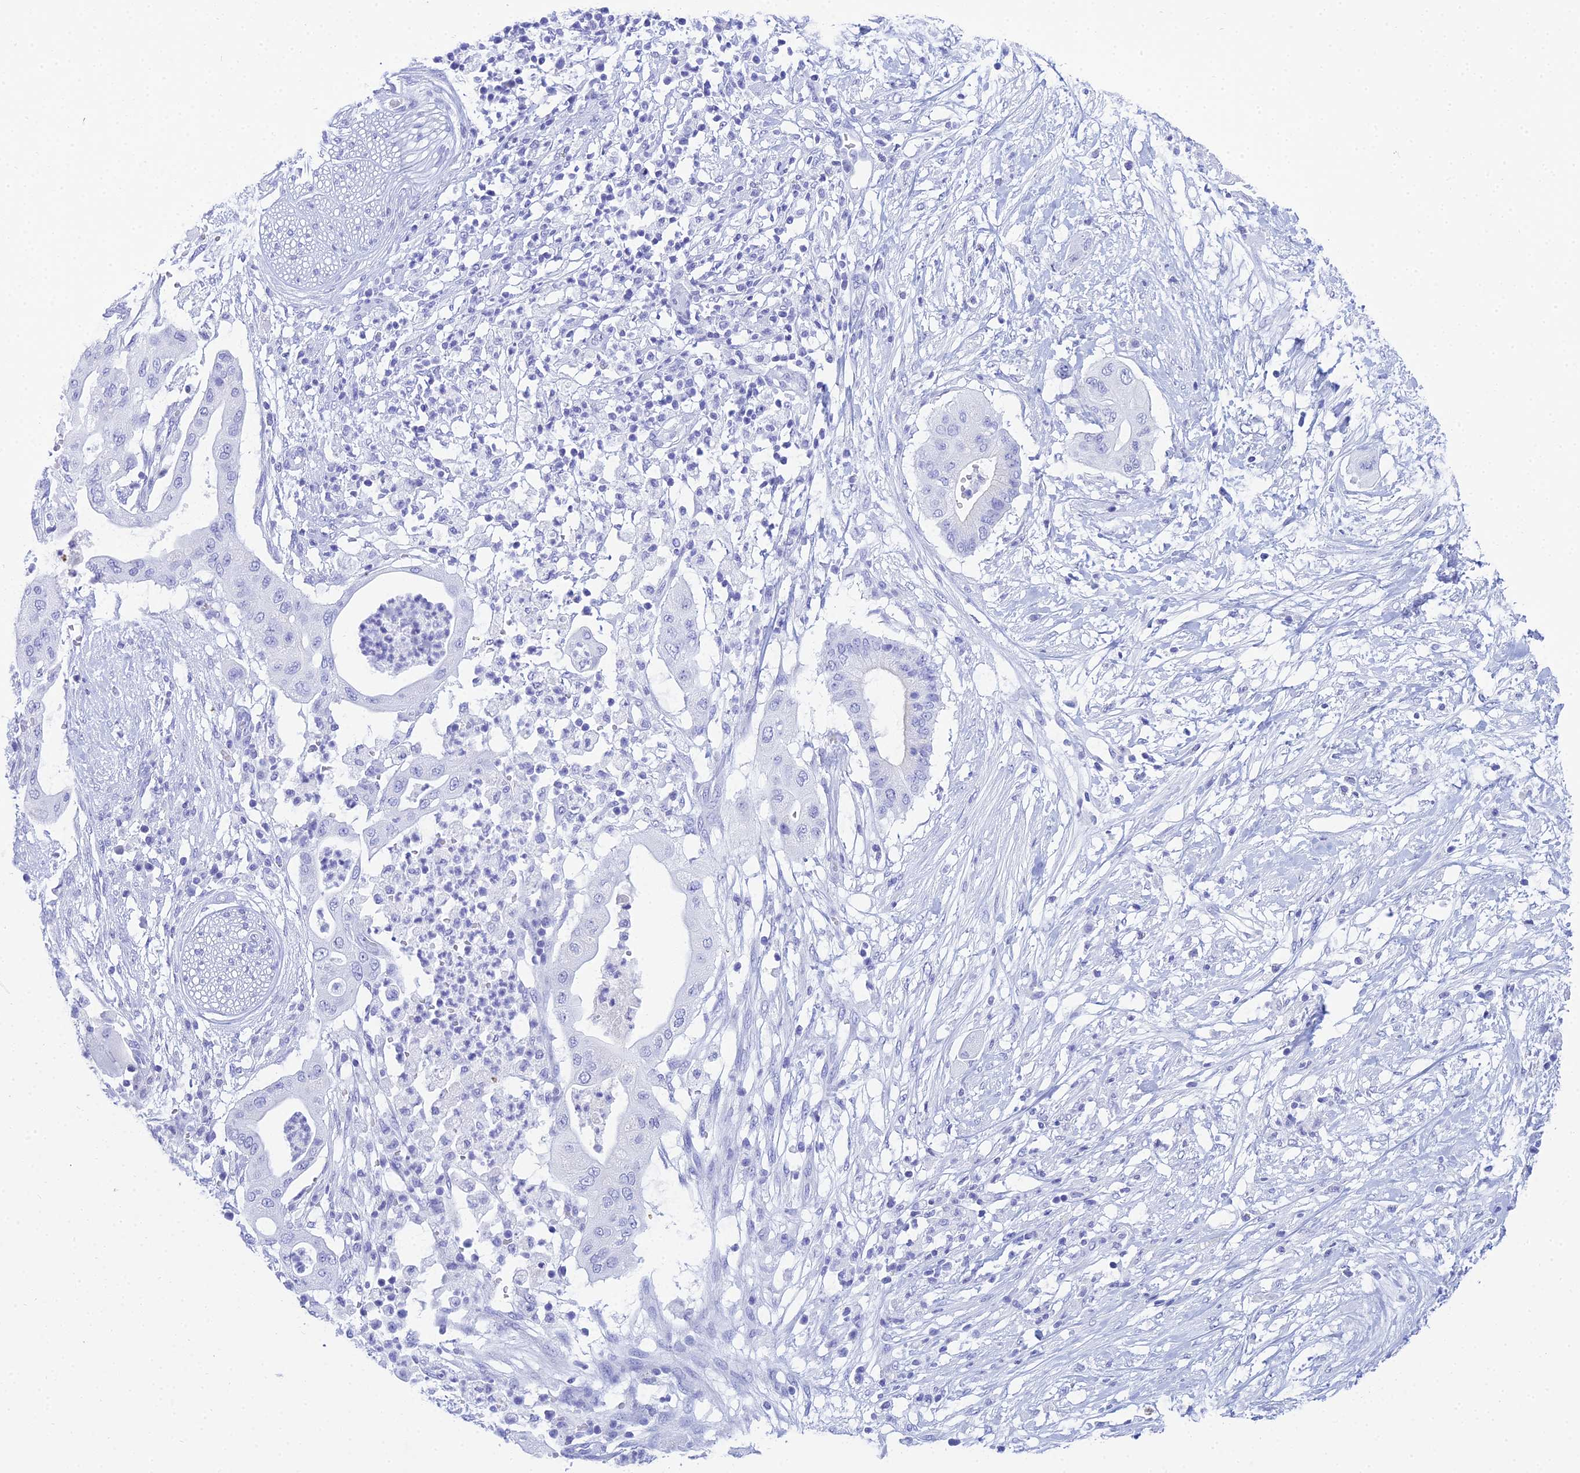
{"staining": {"intensity": "negative", "quantity": "none", "location": "none"}, "tissue": "pancreatic cancer", "cell_type": "Tumor cells", "image_type": "cancer", "snomed": [{"axis": "morphology", "description": "Adenocarcinoma, NOS"}, {"axis": "topography", "description": "Pancreas"}], "caption": "Photomicrograph shows no protein positivity in tumor cells of pancreatic cancer (adenocarcinoma) tissue. The staining was performed using DAB (3,3'-diaminobenzidine) to visualize the protein expression in brown, while the nuclei were stained in blue with hematoxylin (Magnification: 20x).", "gene": "PATE4", "patient": {"sex": "male", "age": 68}}